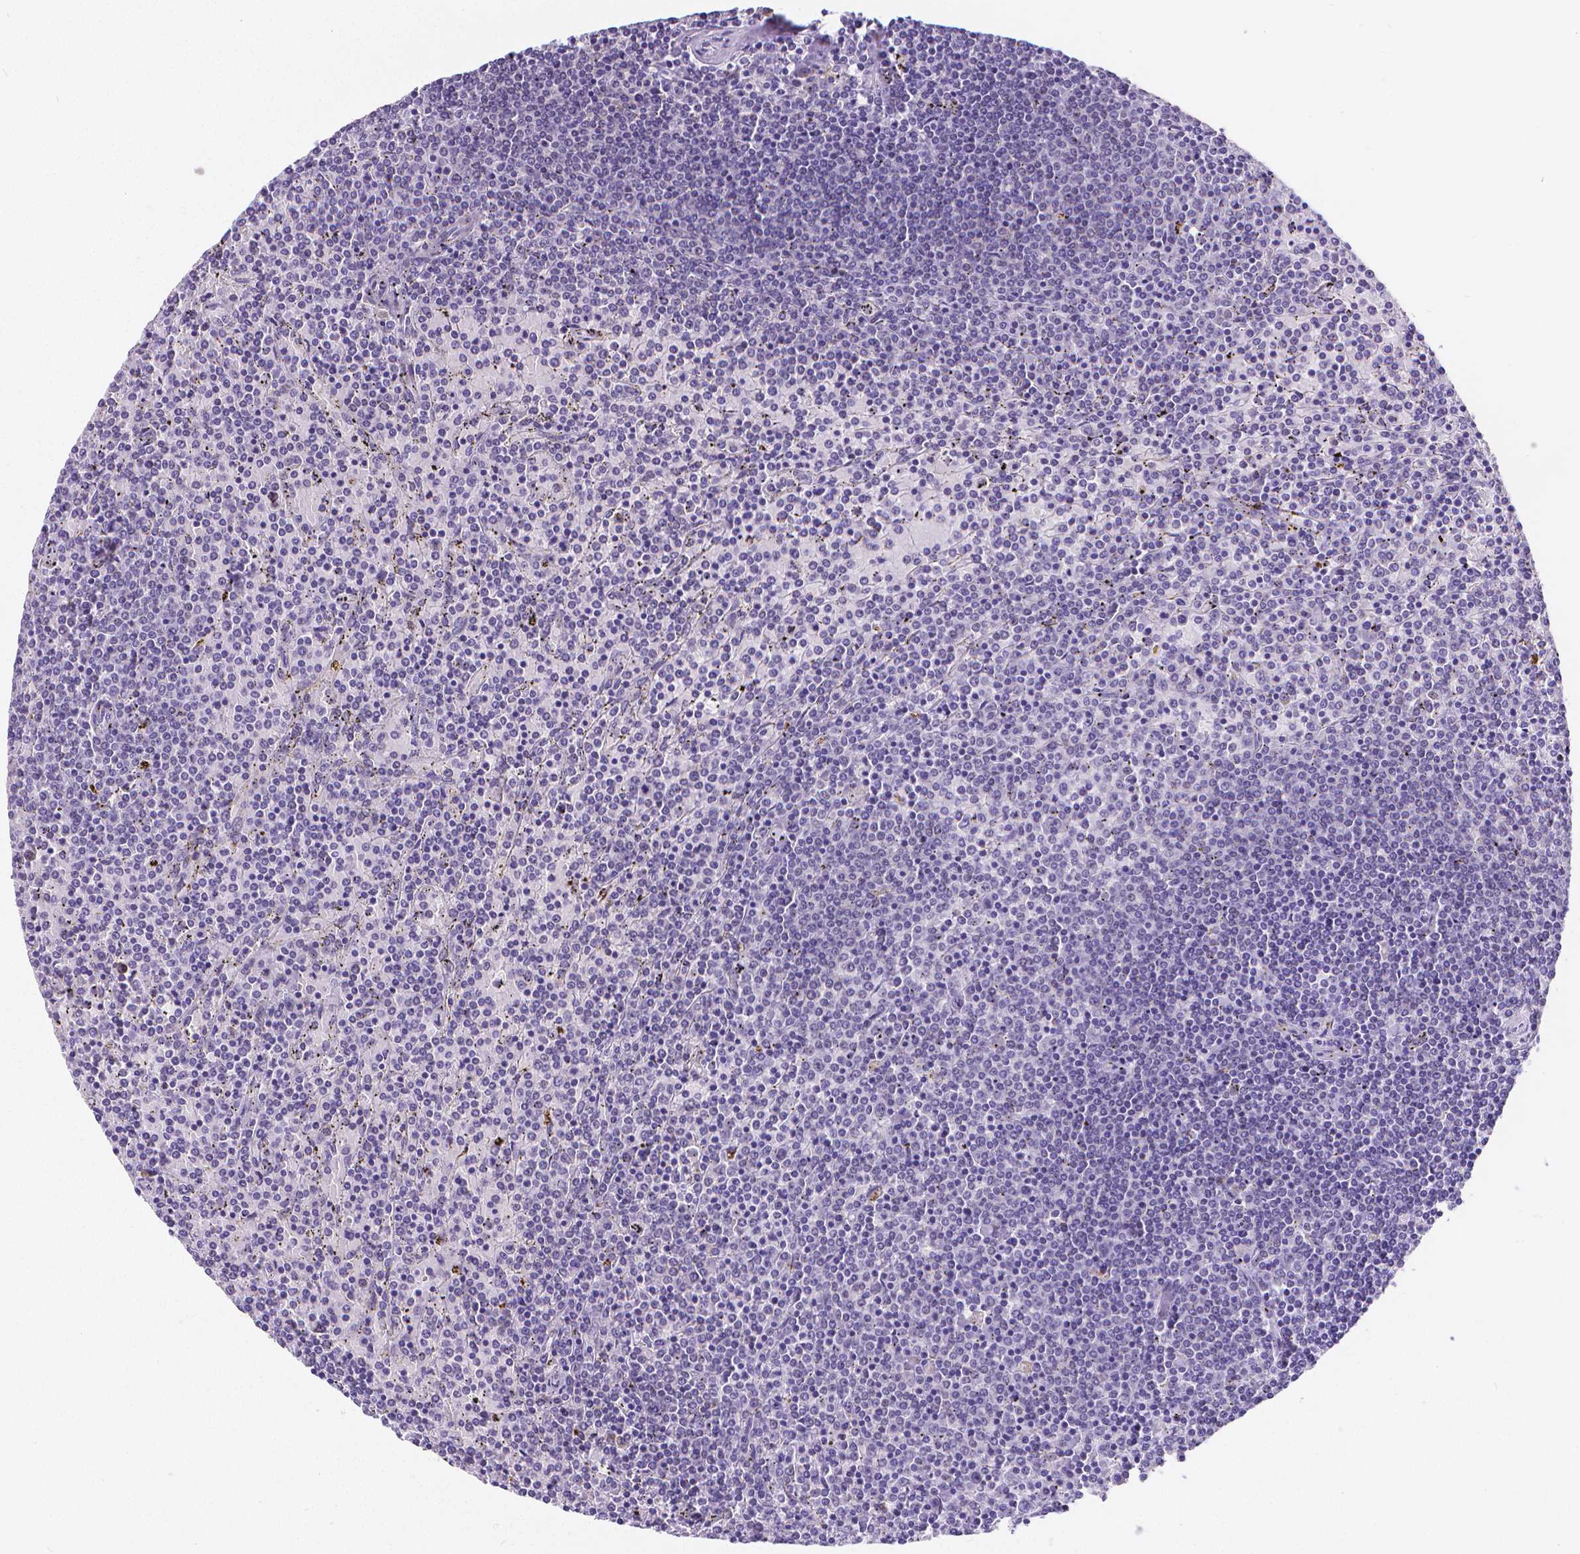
{"staining": {"intensity": "negative", "quantity": "none", "location": "none"}, "tissue": "lymphoma", "cell_type": "Tumor cells", "image_type": "cancer", "snomed": [{"axis": "morphology", "description": "Malignant lymphoma, non-Hodgkin's type, Low grade"}, {"axis": "topography", "description": "Spleen"}], "caption": "Protein analysis of lymphoma demonstrates no significant expression in tumor cells.", "gene": "MEF2C", "patient": {"sex": "female", "age": 77}}